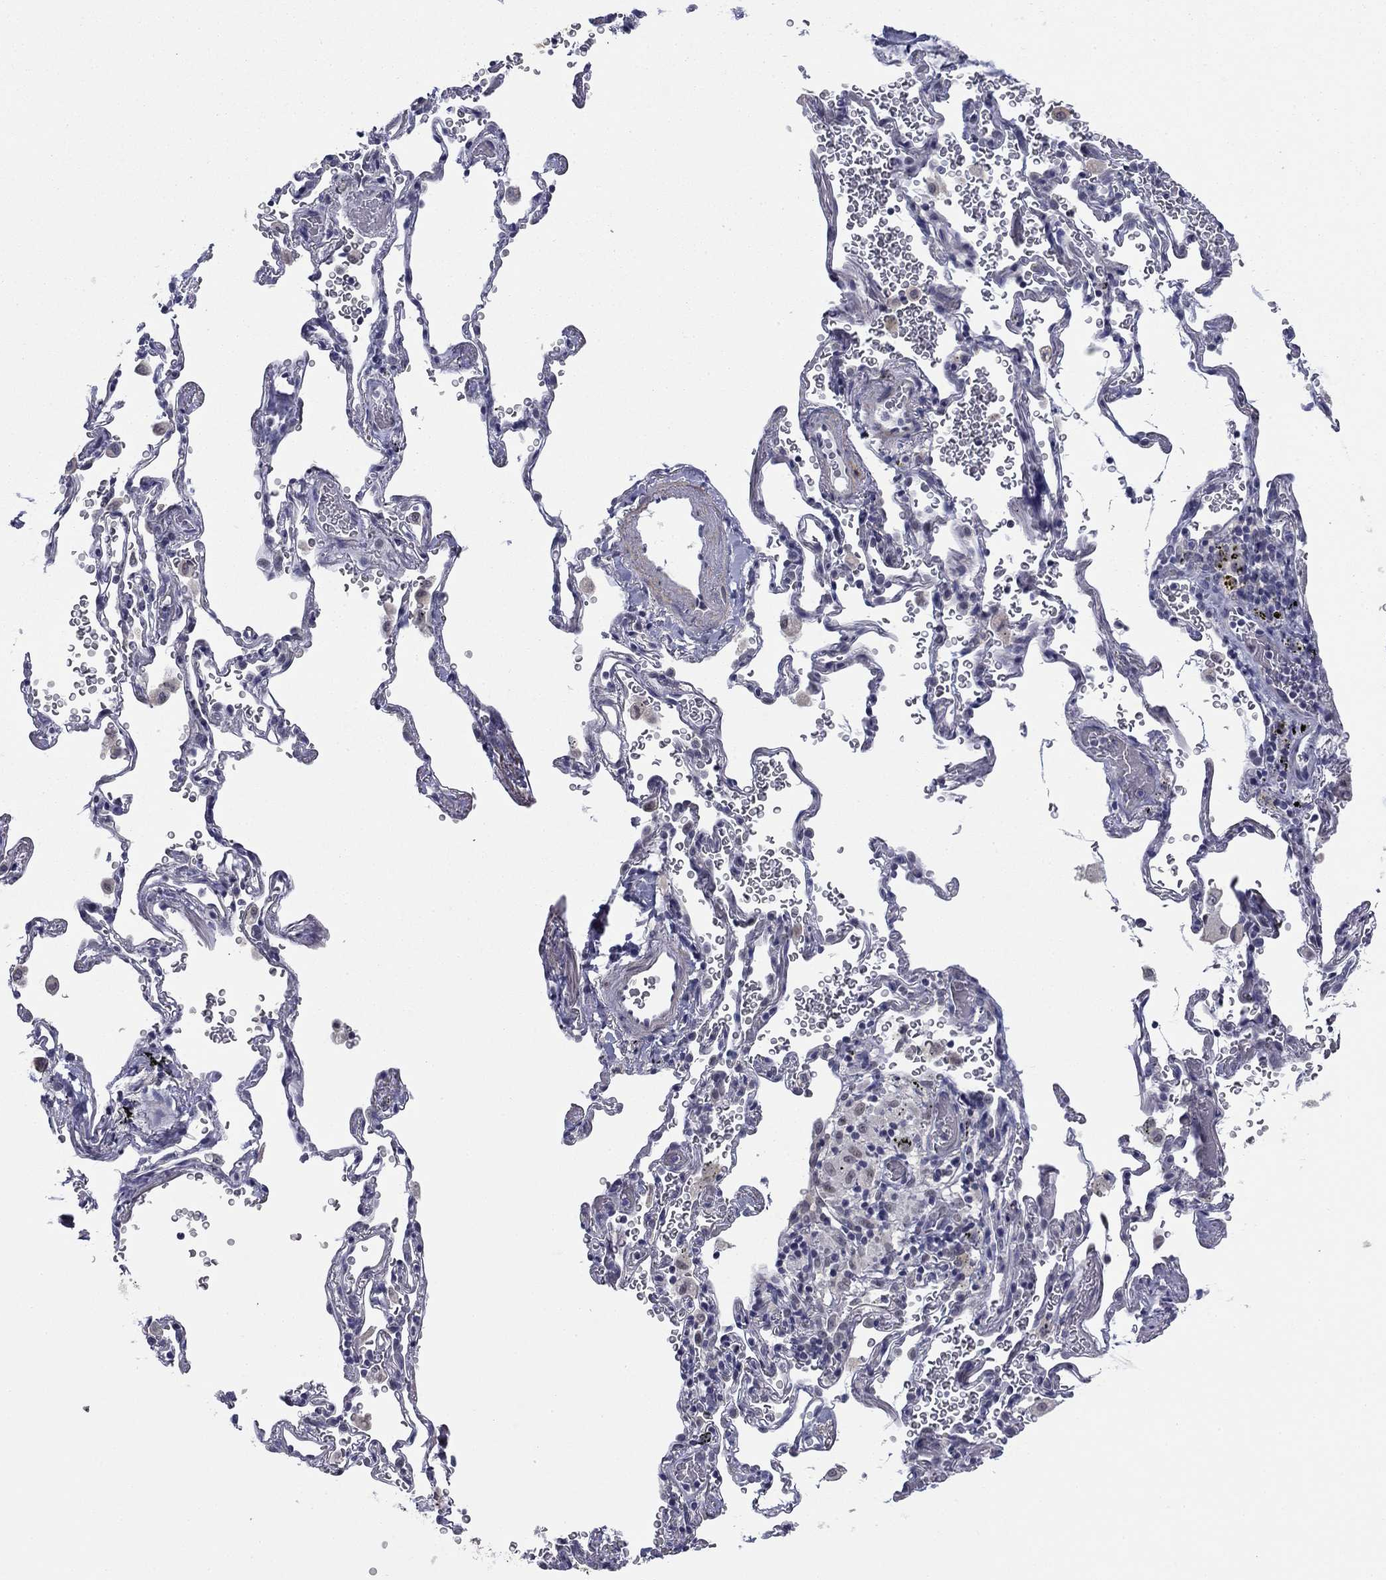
{"staining": {"intensity": "negative", "quantity": "none", "location": "none"}, "tissue": "soft tissue", "cell_type": "Fibroblasts", "image_type": "normal", "snomed": [{"axis": "morphology", "description": "Normal tissue, NOS"}, {"axis": "morphology", "description": "Adenocarcinoma, NOS"}, {"axis": "topography", "description": "Cartilage tissue"}, {"axis": "topography", "description": "Lung"}], "caption": "Immunohistochemistry (IHC) photomicrograph of unremarkable soft tissue: human soft tissue stained with DAB shows no significant protein staining in fibroblasts.", "gene": "TIGD4", "patient": {"sex": "male", "age": 59}}